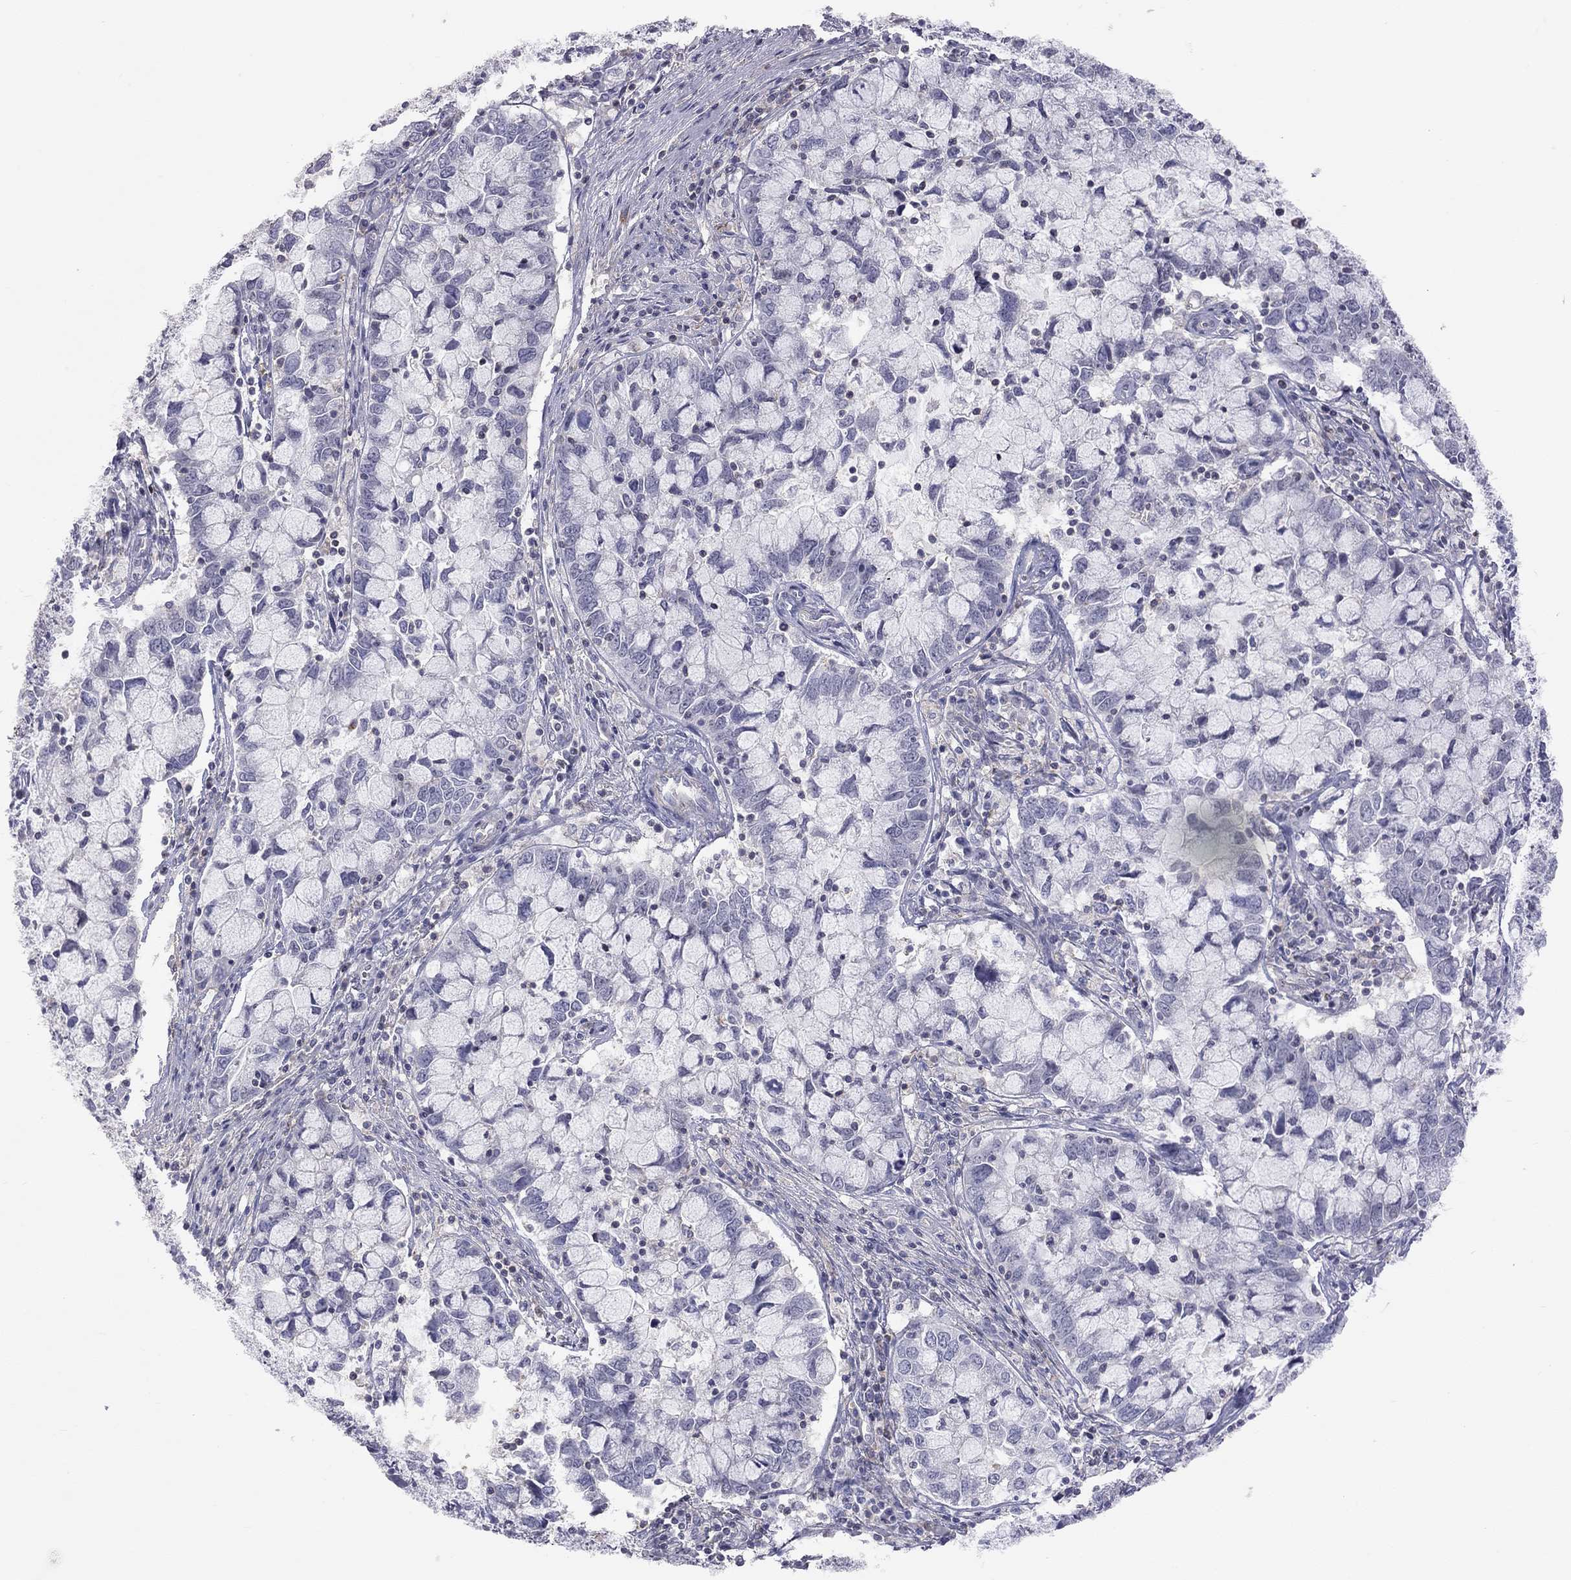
{"staining": {"intensity": "negative", "quantity": "none", "location": "none"}, "tissue": "cervical cancer", "cell_type": "Tumor cells", "image_type": "cancer", "snomed": [{"axis": "morphology", "description": "Adenocarcinoma, NOS"}, {"axis": "topography", "description": "Cervix"}], "caption": "Tumor cells show no significant protein staining in cervical adenocarcinoma. (DAB (3,3'-diaminobenzidine) immunohistochemistry with hematoxylin counter stain).", "gene": "ADCYAP1", "patient": {"sex": "female", "age": 40}}